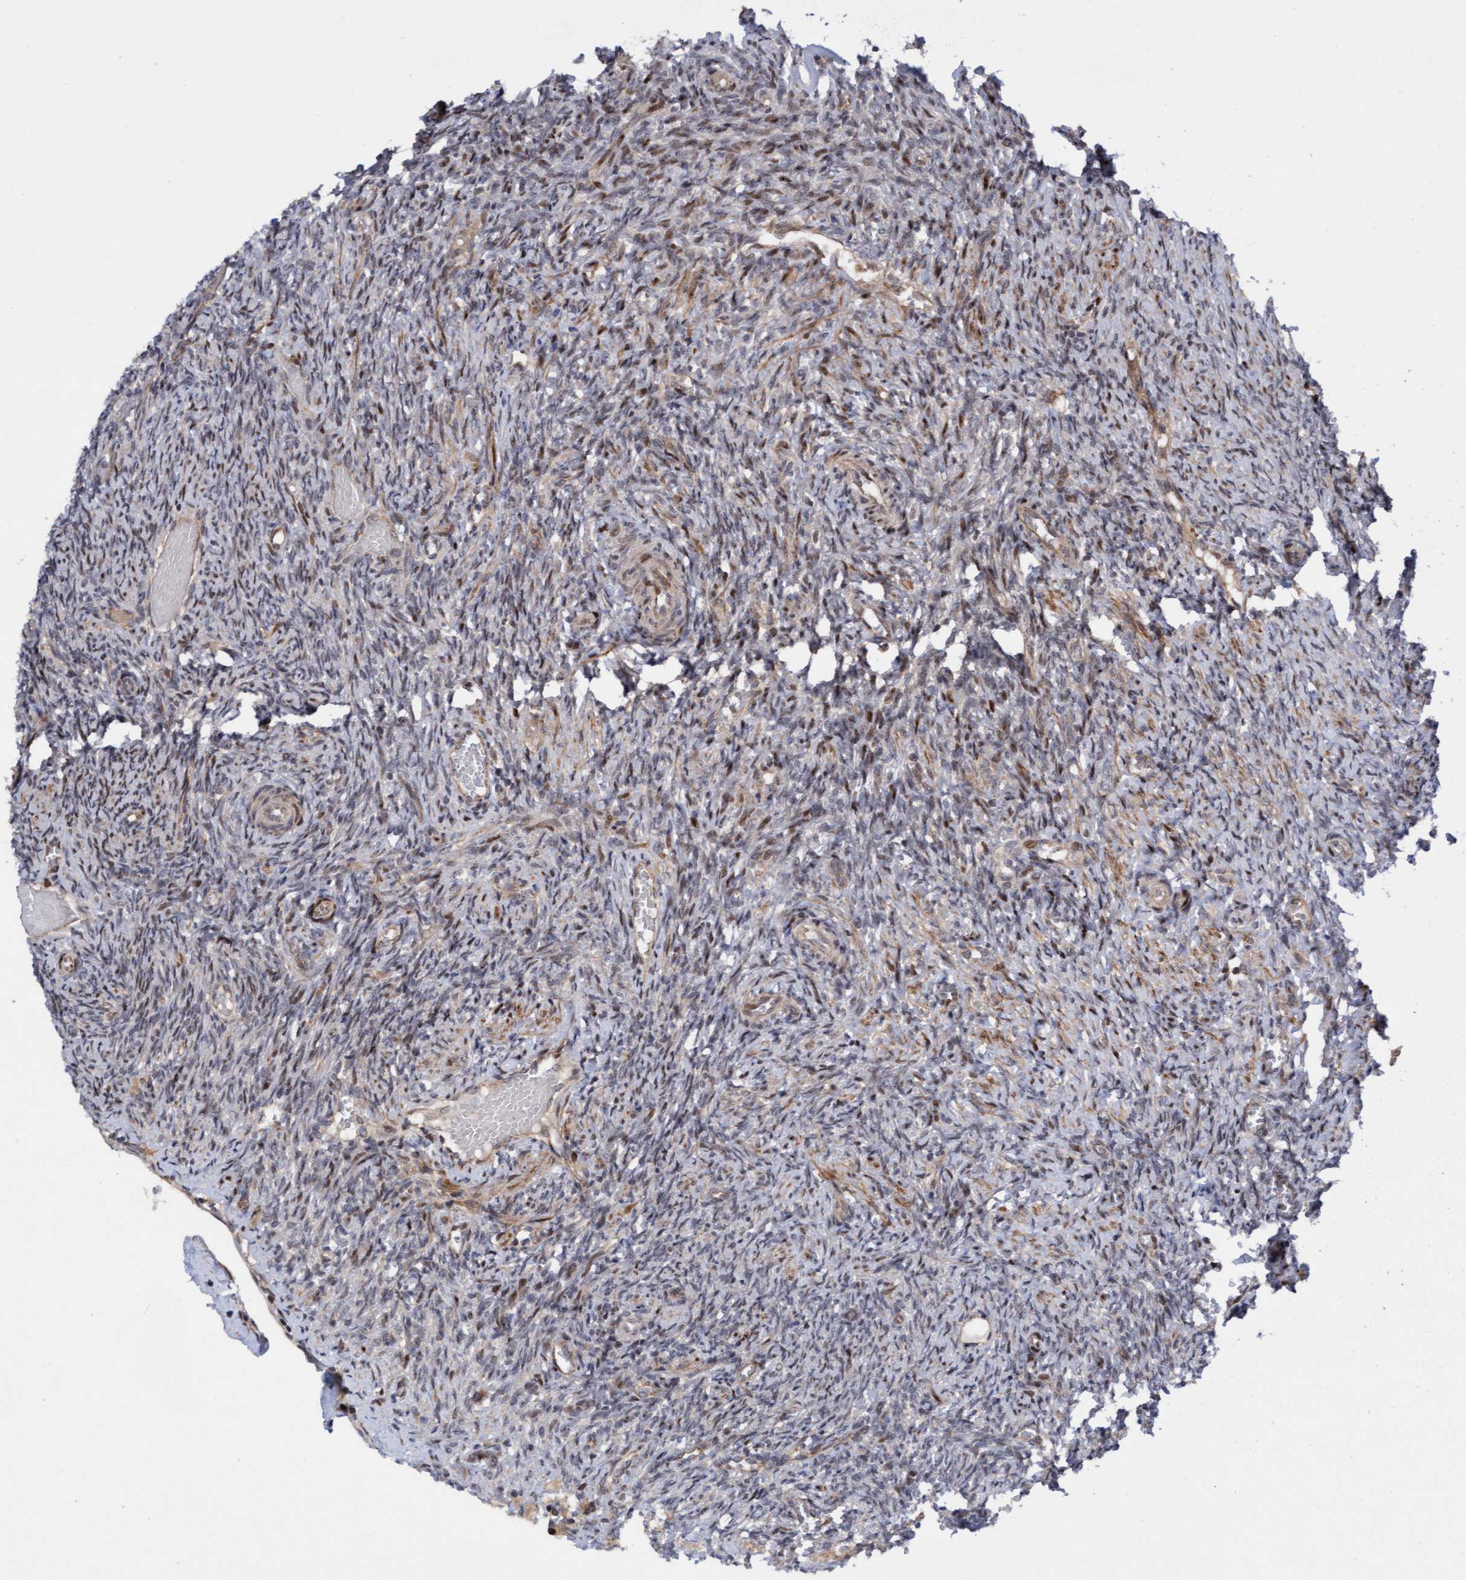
{"staining": {"intensity": "moderate", "quantity": "25%-75%", "location": "nuclear"}, "tissue": "ovary", "cell_type": "Ovarian stroma cells", "image_type": "normal", "snomed": [{"axis": "morphology", "description": "Normal tissue, NOS"}, {"axis": "topography", "description": "Ovary"}], "caption": "IHC histopathology image of normal ovary: human ovary stained using IHC demonstrates medium levels of moderate protein expression localized specifically in the nuclear of ovarian stroma cells, appearing as a nuclear brown color.", "gene": "ITFG1", "patient": {"sex": "female", "age": 41}}